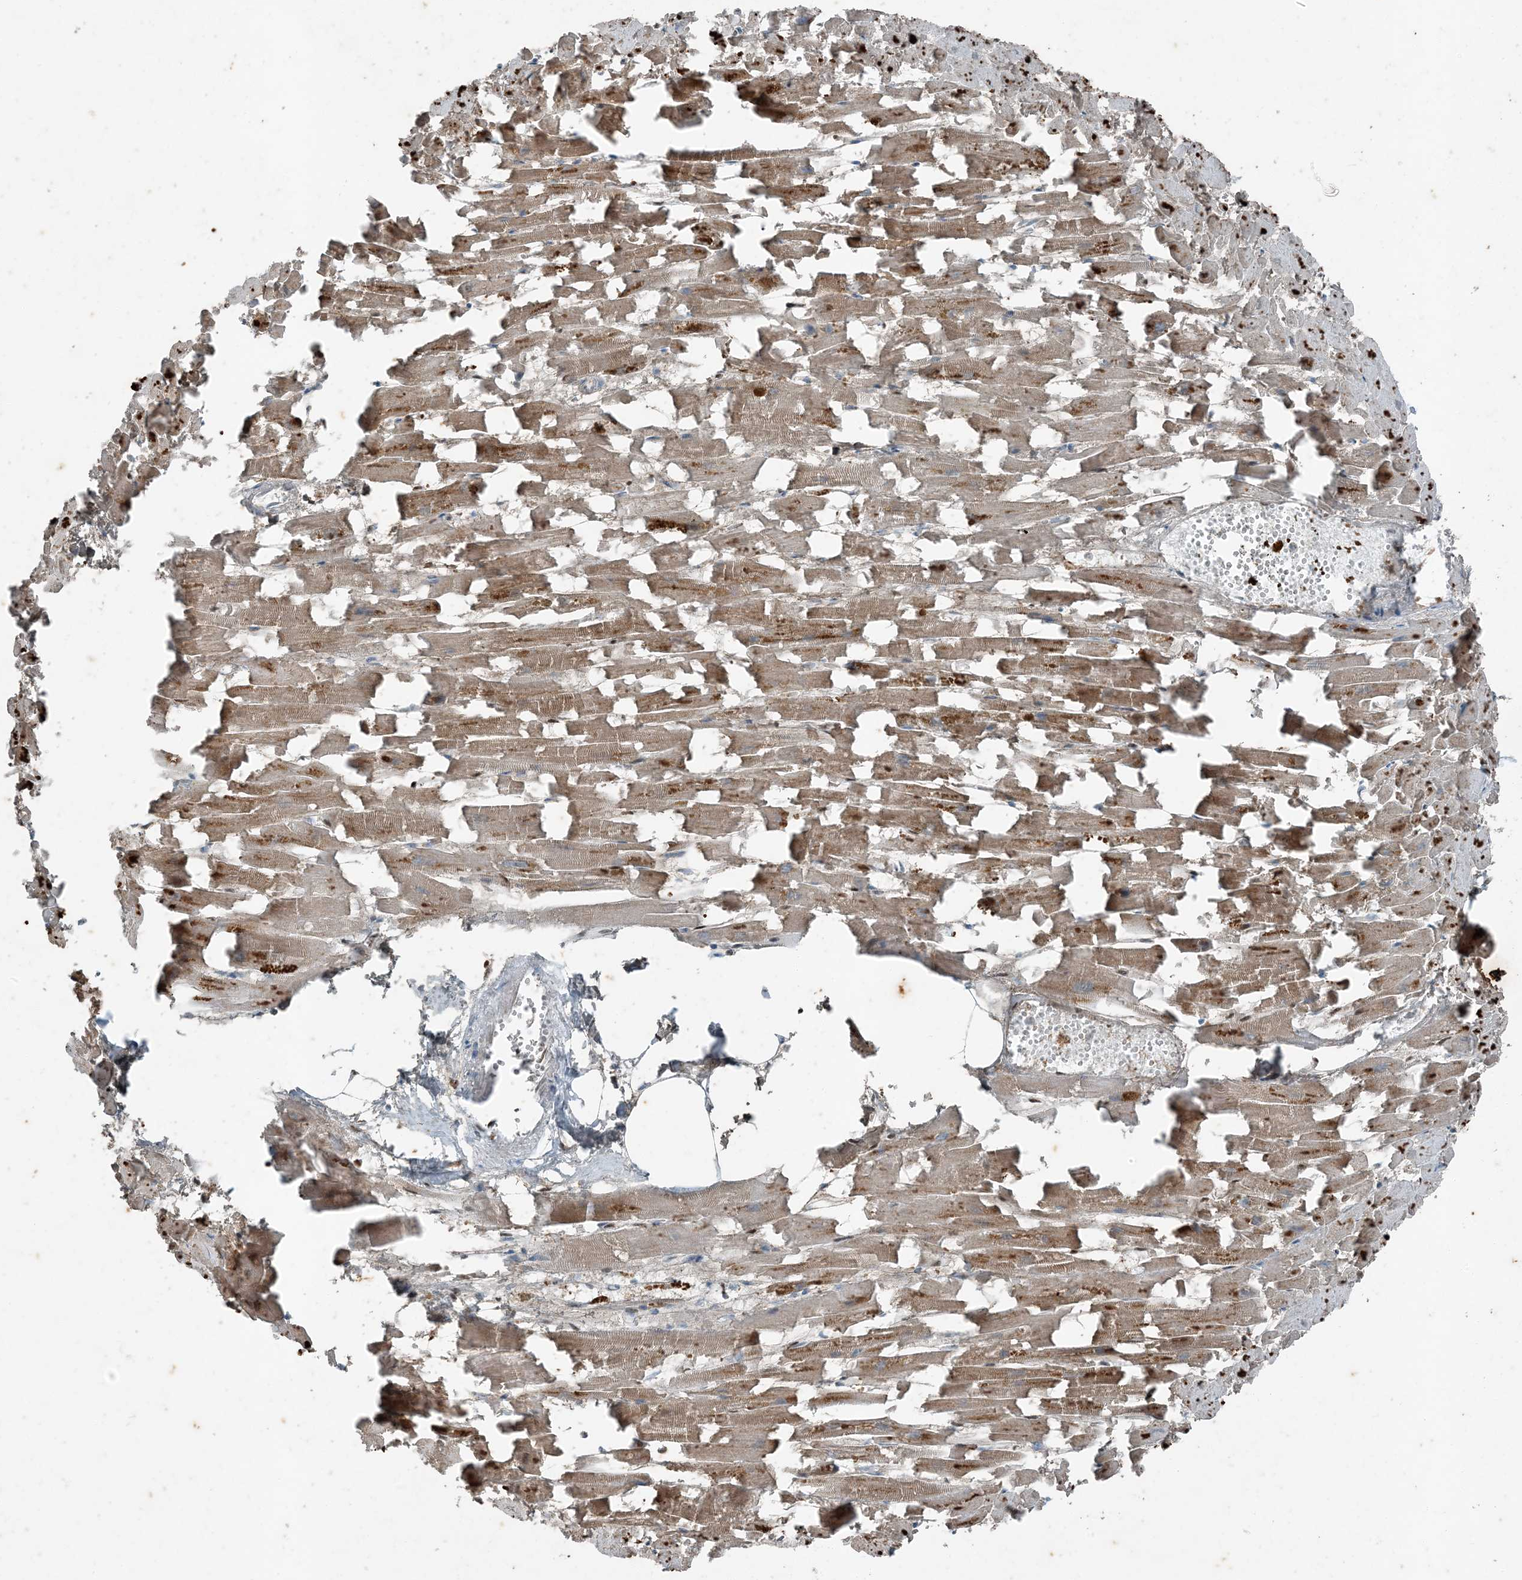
{"staining": {"intensity": "moderate", "quantity": ">75%", "location": "cytoplasmic/membranous"}, "tissue": "heart muscle", "cell_type": "Cardiomyocytes", "image_type": "normal", "snomed": [{"axis": "morphology", "description": "Normal tissue, NOS"}, {"axis": "topography", "description": "Heart"}], "caption": "DAB (3,3'-diaminobenzidine) immunohistochemical staining of normal human heart muscle shows moderate cytoplasmic/membranous protein staining in about >75% of cardiomyocytes.", "gene": "TADA2B", "patient": {"sex": "female", "age": 64}}